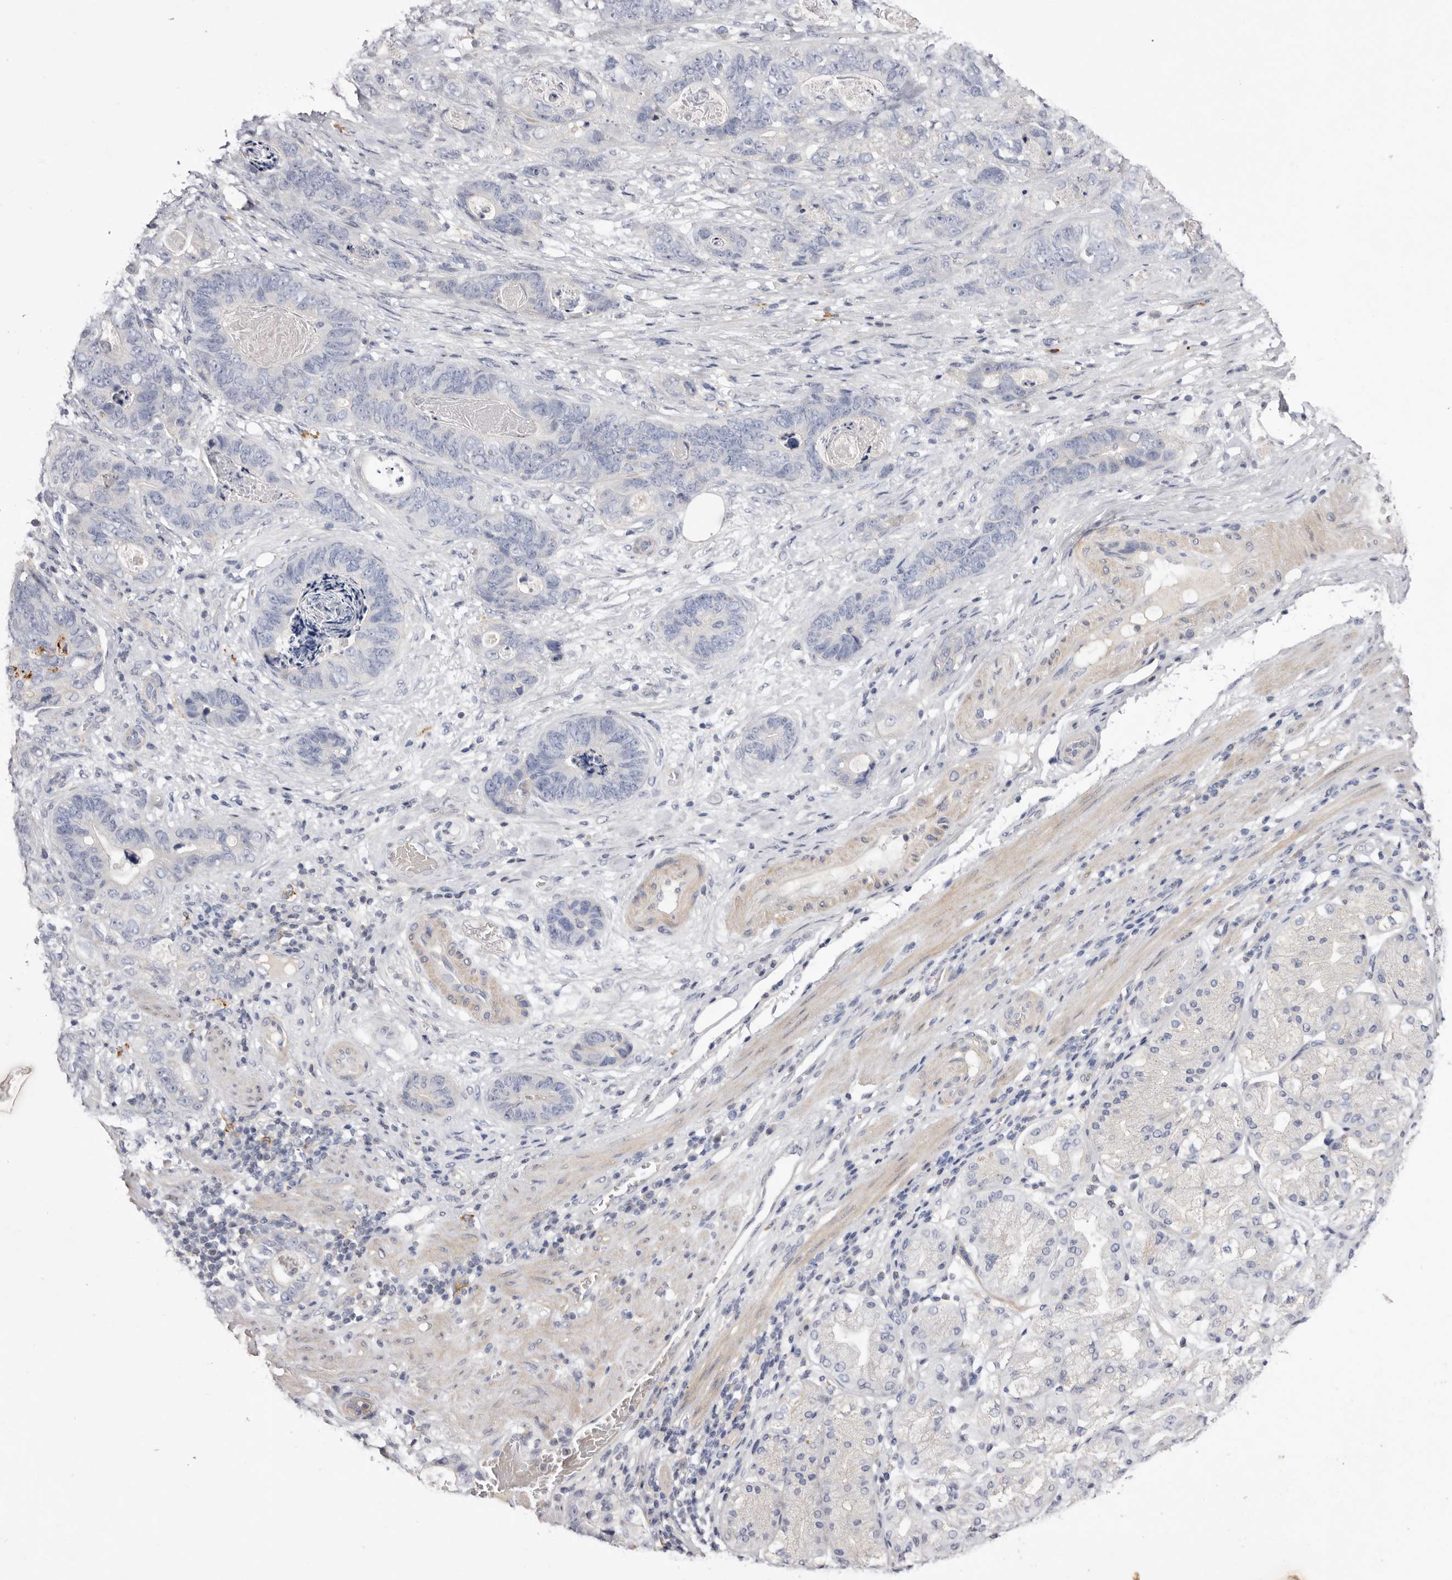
{"staining": {"intensity": "negative", "quantity": "none", "location": "none"}, "tissue": "stomach cancer", "cell_type": "Tumor cells", "image_type": "cancer", "snomed": [{"axis": "morphology", "description": "Normal tissue, NOS"}, {"axis": "morphology", "description": "Adenocarcinoma, NOS"}, {"axis": "topography", "description": "Stomach"}], "caption": "DAB (3,3'-diaminobenzidine) immunohistochemical staining of human stomach cancer demonstrates no significant positivity in tumor cells.", "gene": "S1PR5", "patient": {"sex": "female", "age": 89}}